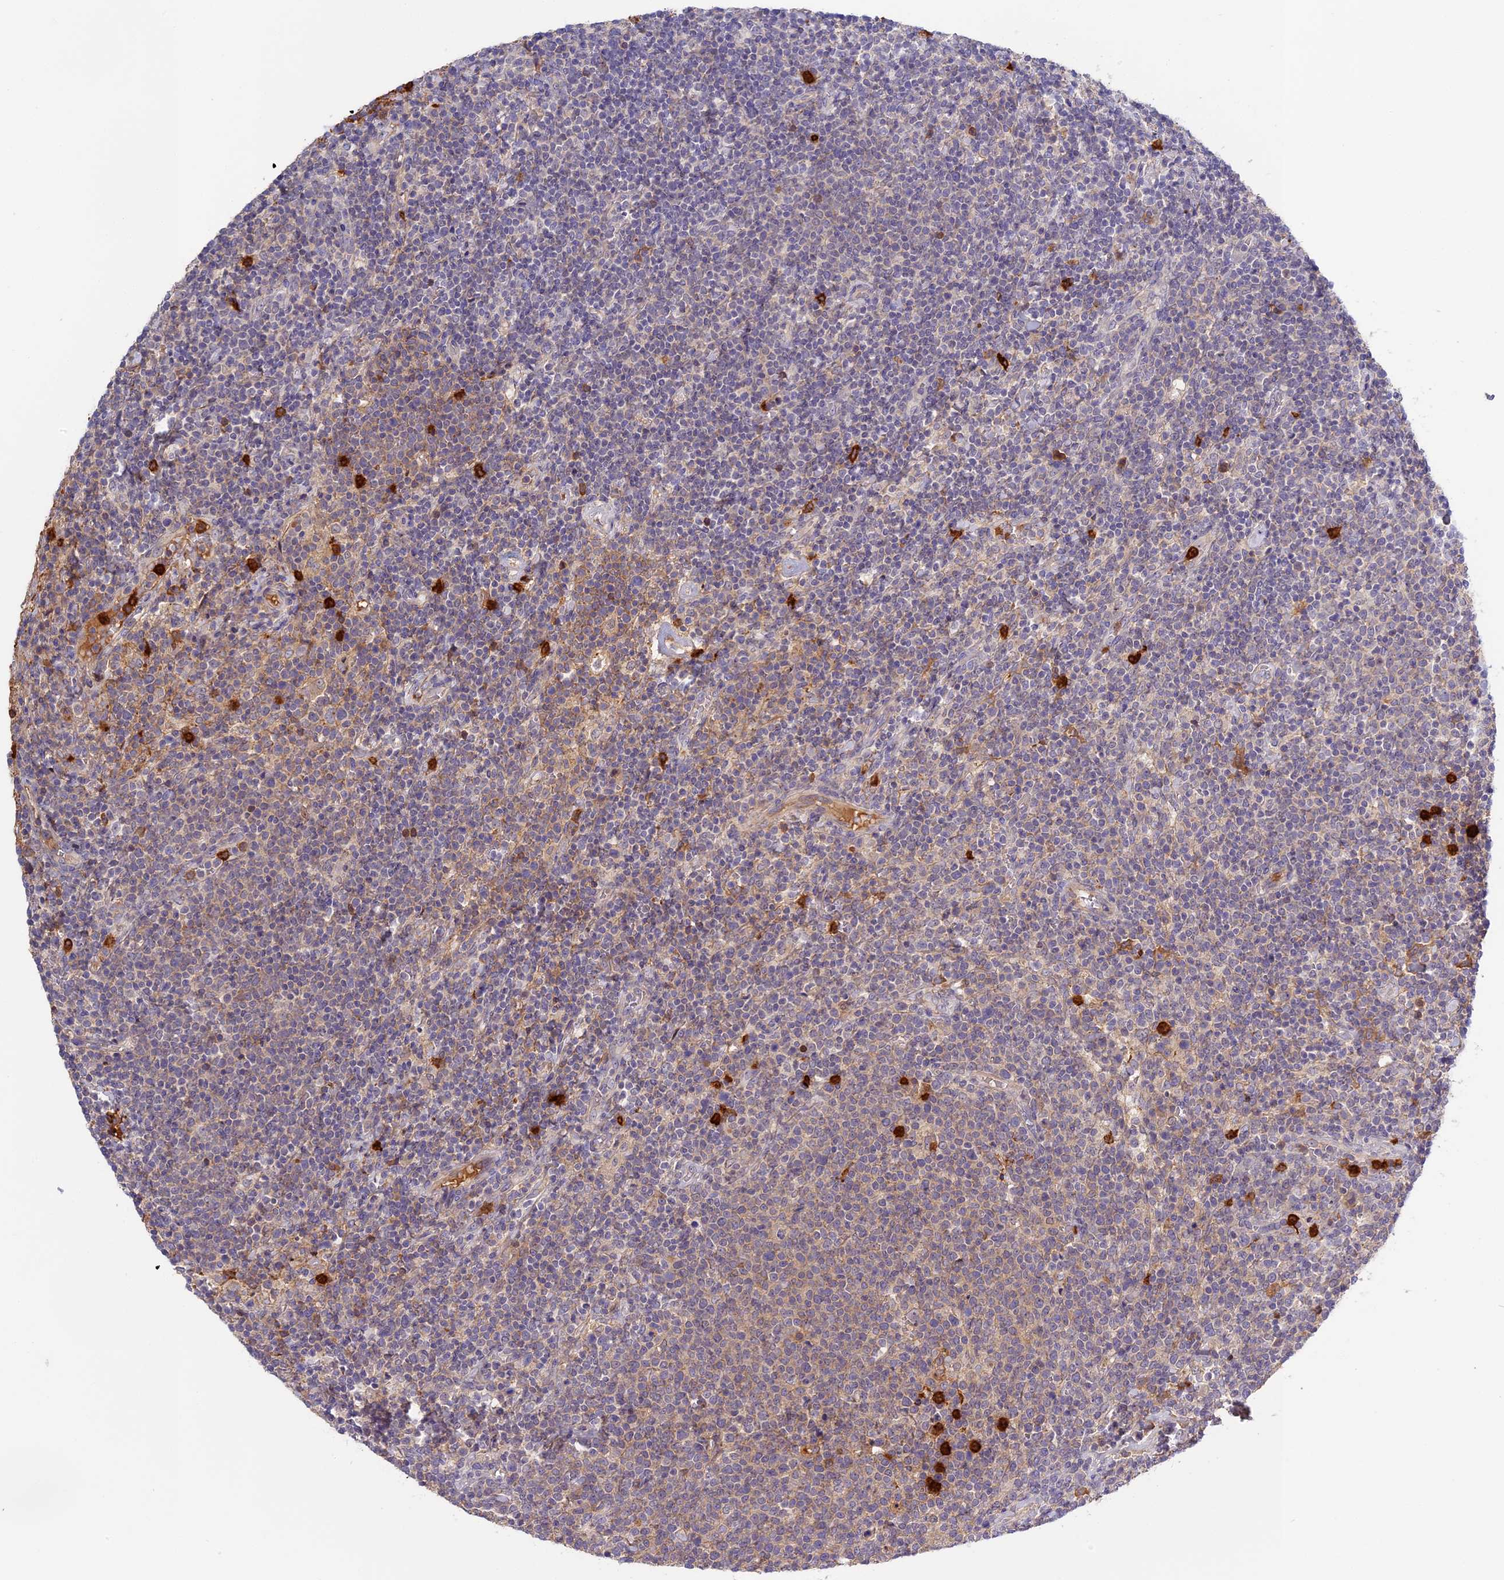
{"staining": {"intensity": "weak", "quantity": "<25%", "location": "cytoplasmic/membranous"}, "tissue": "lymphoma", "cell_type": "Tumor cells", "image_type": "cancer", "snomed": [{"axis": "morphology", "description": "Malignant lymphoma, non-Hodgkin's type, High grade"}, {"axis": "topography", "description": "Lymph node"}], "caption": "Immunohistochemical staining of lymphoma reveals no significant positivity in tumor cells.", "gene": "ADGRD1", "patient": {"sex": "male", "age": 61}}